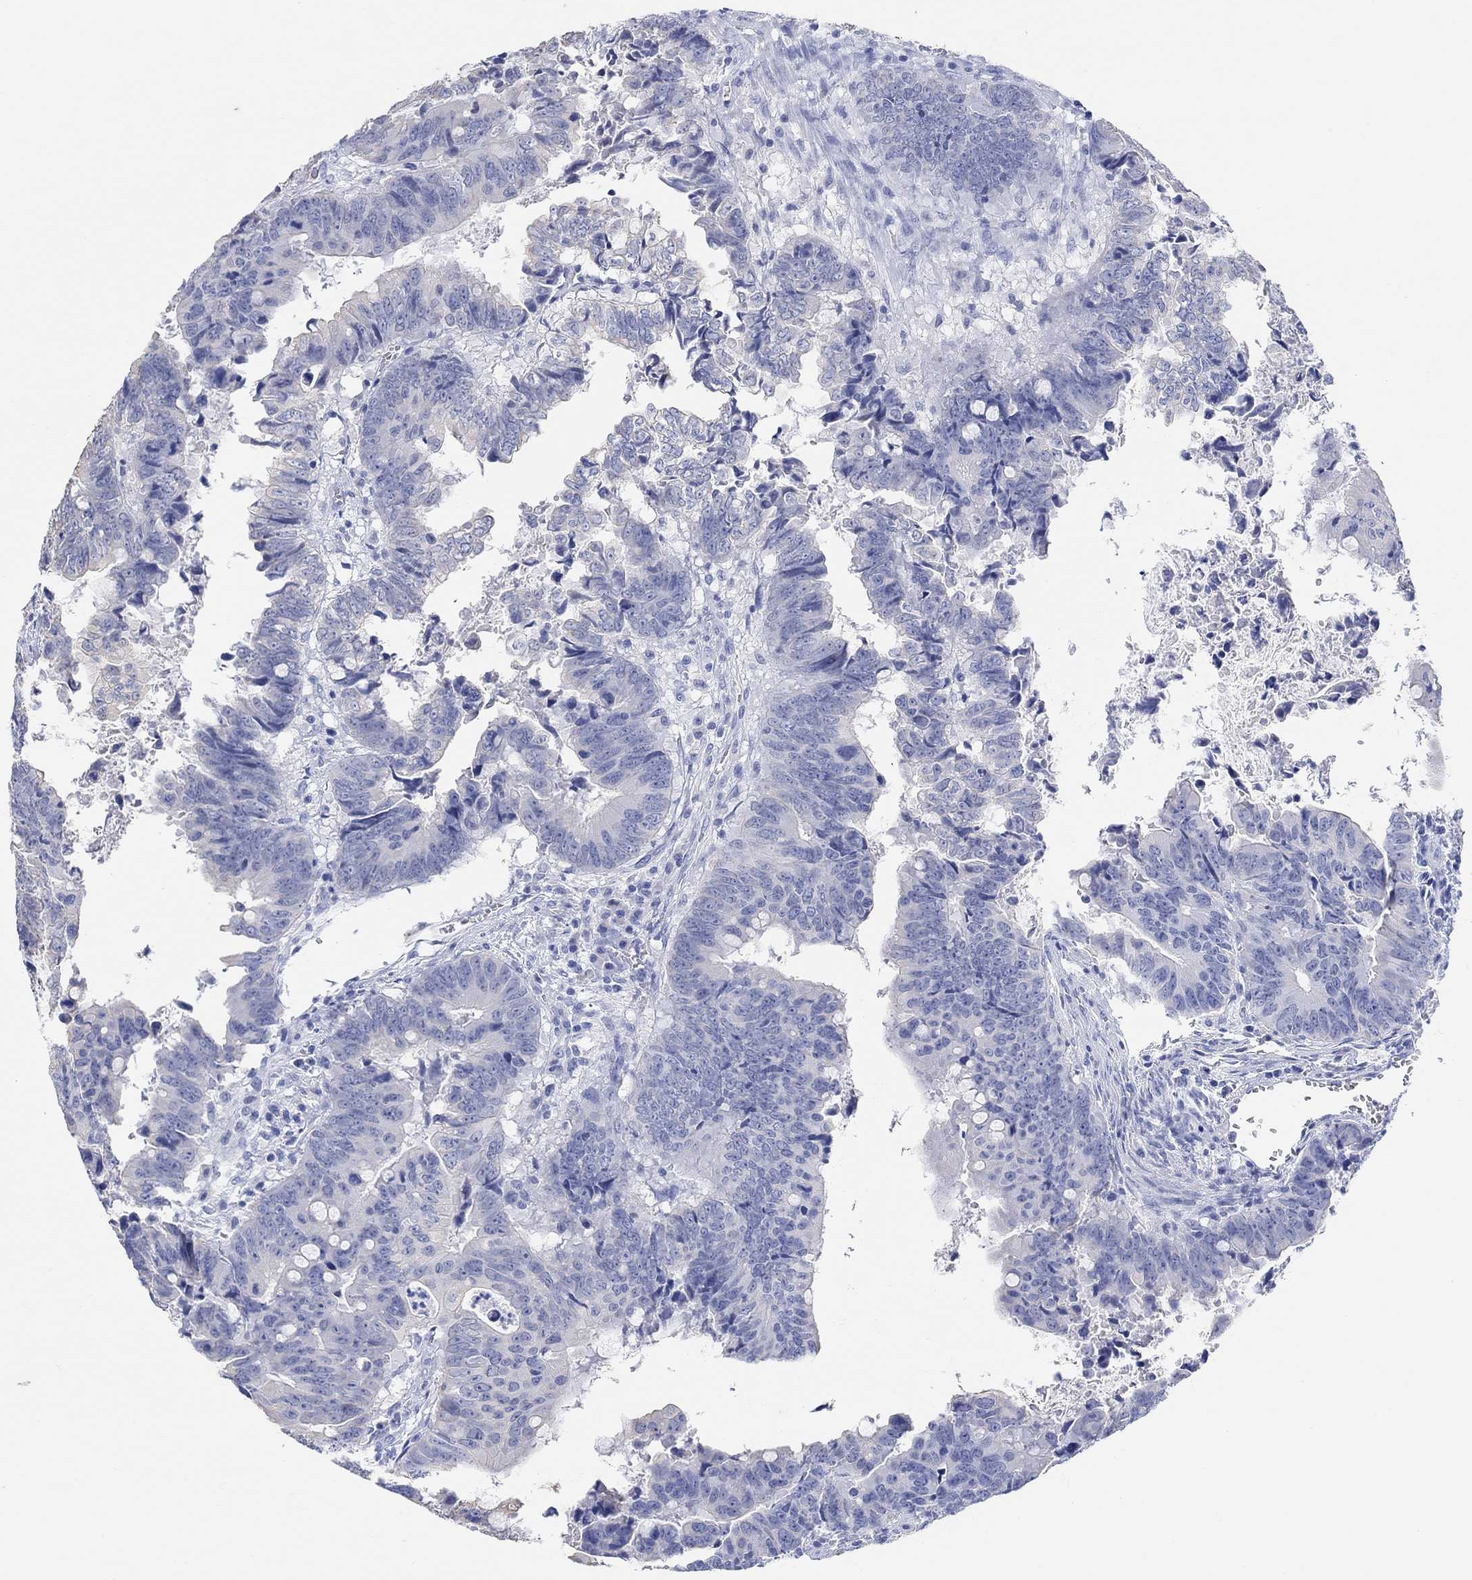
{"staining": {"intensity": "negative", "quantity": "none", "location": "none"}, "tissue": "colorectal cancer", "cell_type": "Tumor cells", "image_type": "cancer", "snomed": [{"axis": "morphology", "description": "Adenocarcinoma, NOS"}, {"axis": "topography", "description": "Colon"}], "caption": "Immunohistochemistry (IHC) micrograph of neoplastic tissue: human adenocarcinoma (colorectal) stained with DAB (3,3'-diaminobenzidine) reveals no significant protein positivity in tumor cells.", "gene": "TYR", "patient": {"sex": "female", "age": 82}}